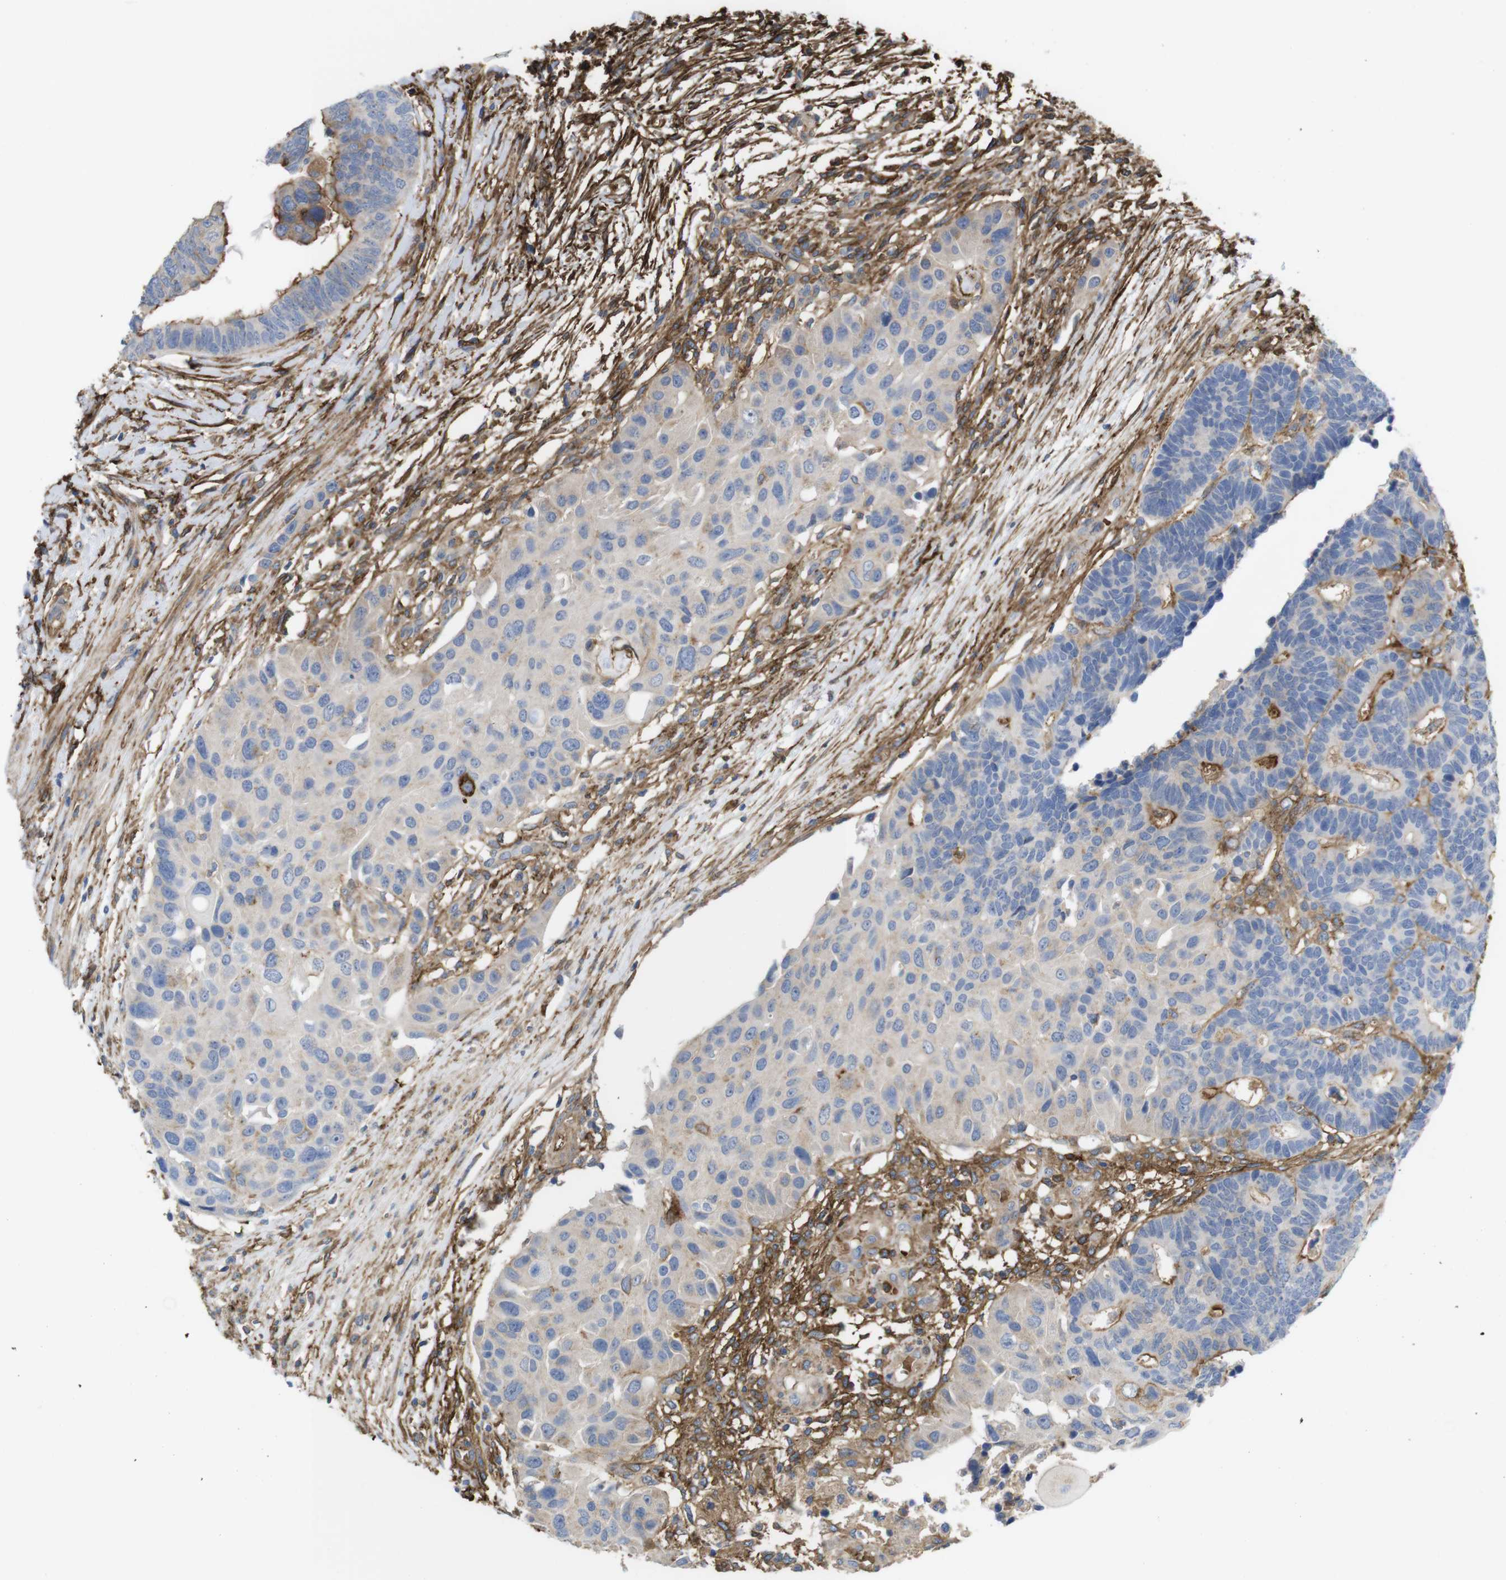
{"staining": {"intensity": "moderate", "quantity": "<25%", "location": "cytoplasmic/membranous"}, "tissue": "colorectal cancer", "cell_type": "Tumor cells", "image_type": "cancer", "snomed": [{"axis": "morphology", "description": "Adenocarcinoma, NOS"}, {"axis": "topography", "description": "Rectum"}], "caption": "Immunohistochemistry (IHC) of colorectal cancer (adenocarcinoma) shows low levels of moderate cytoplasmic/membranous positivity in approximately <25% of tumor cells. (DAB (3,3'-diaminobenzidine) = brown stain, brightfield microscopy at high magnification).", "gene": "CYBRD1", "patient": {"sex": "male", "age": 51}}